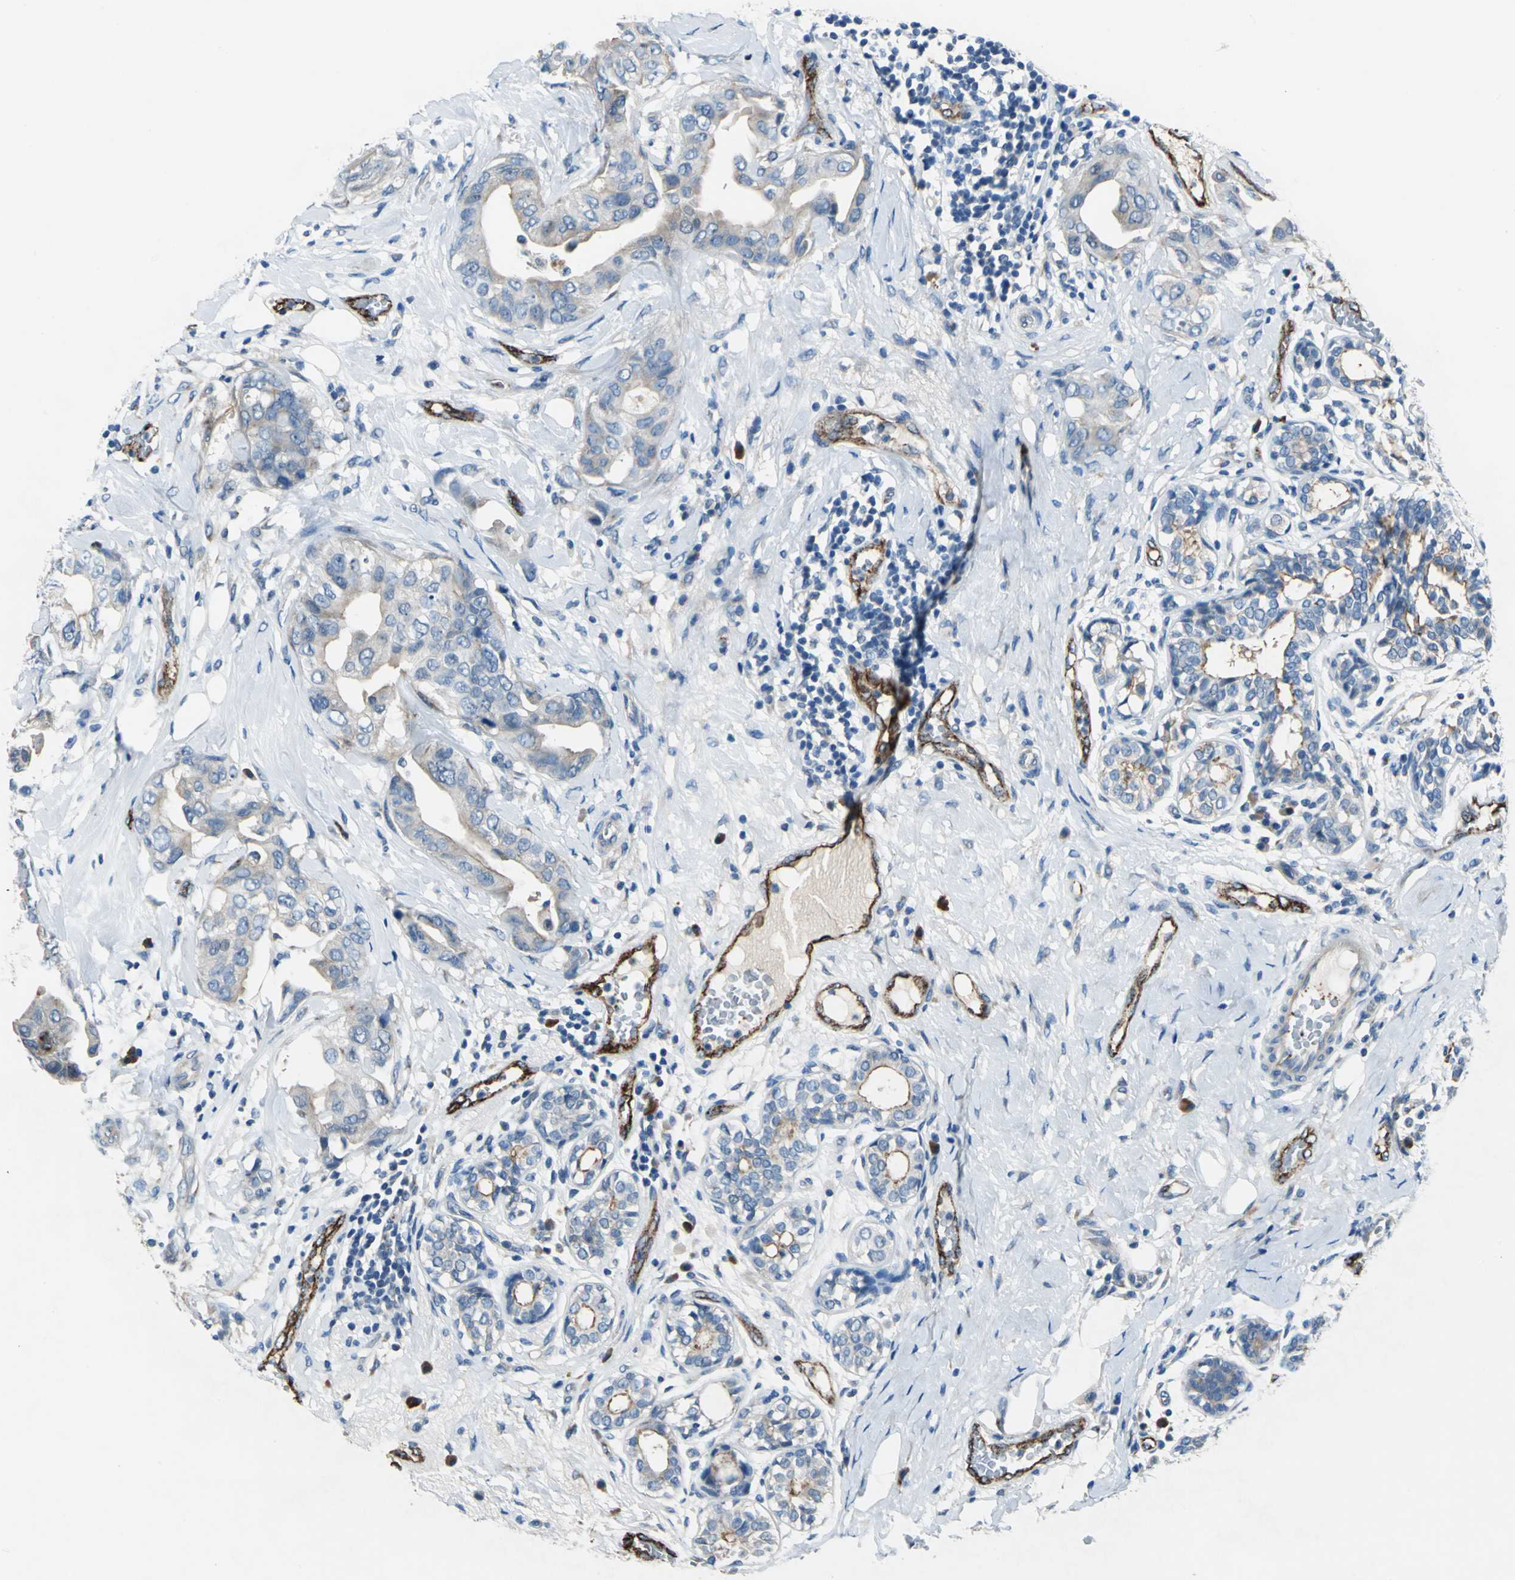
{"staining": {"intensity": "moderate", "quantity": "<25%", "location": "cytoplasmic/membranous"}, "tissue": "breast cancer", "cell_type": "Tumor cells", "image_type": "cancer", "snomed": [{"axis": "morphology", "description": "Duct carcinoma"}, {"axis": "topography", "description": "Breast"}], "caption": "DAB (3,3'-diaminobenzidine) immunohistochemical staining of breast intraductal carcinoma demonstrates moderate cytoplasmic/membranous protein positivity in about <25% of tumor cells. Nuclei are stained in blue.", "gene": "SELP", "patient": {"sex": "female", "age": 40}}